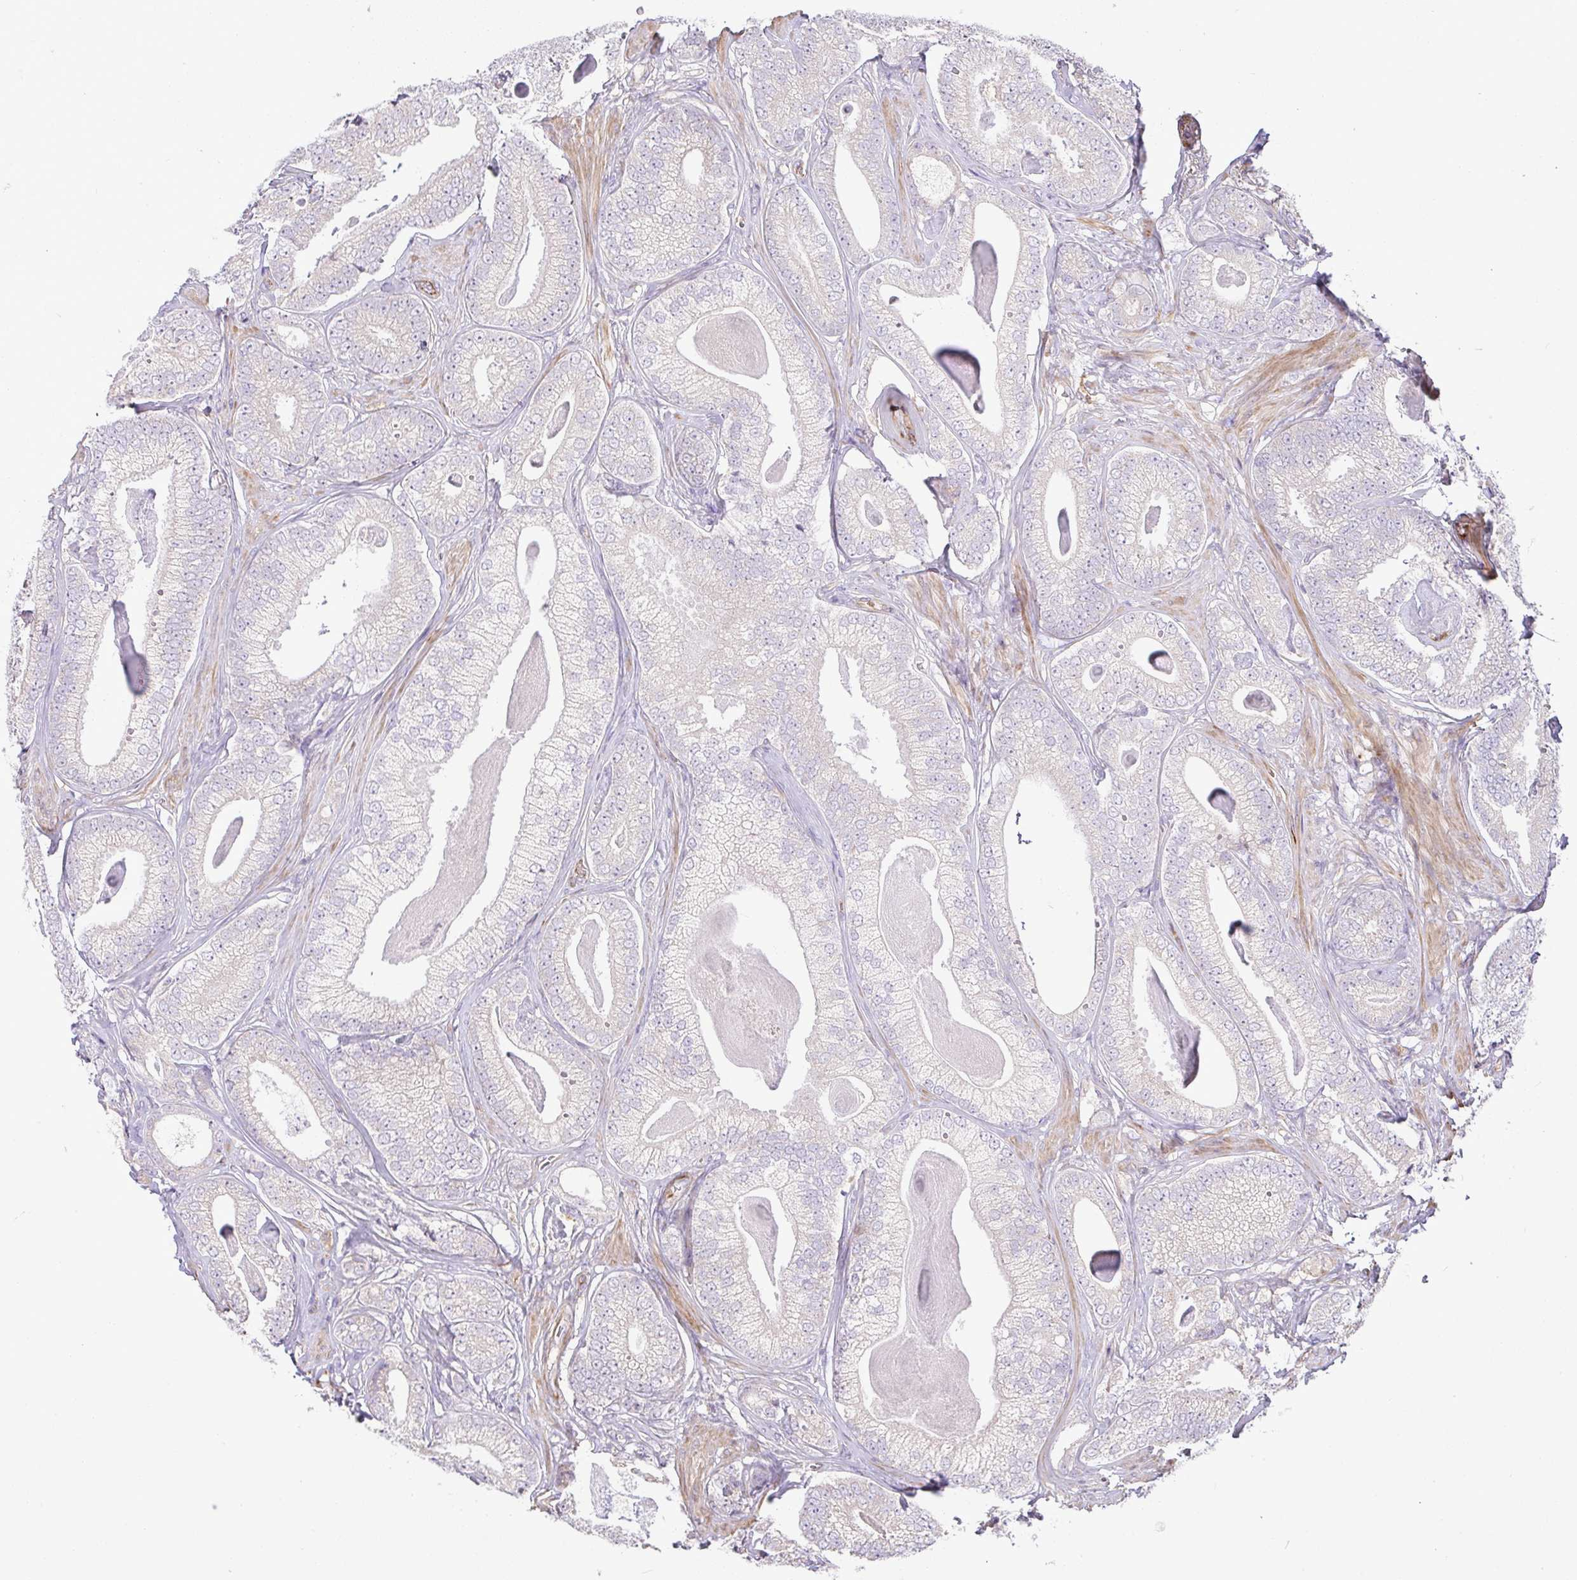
{"staining": {"intensity": "negative", "quantity": "none", "location": "none"}, "tissue": "prostate cancer", "cell_type": "Tumor cells", "image_type": "cancer", "snomed": [{"axis": "morphology", "description": "Adenocarcinoma, Low grade"}, {"axis": "topography", "description": "Prostate"}], "caption": "Immunohistochemistry (IHC) of prostate cancer demonstrates no staining in tumor cells. (DAB immunohistochemistry, high magnification).", "gene": "GRID2", "patient": {"sex": "male", "age": 63}}